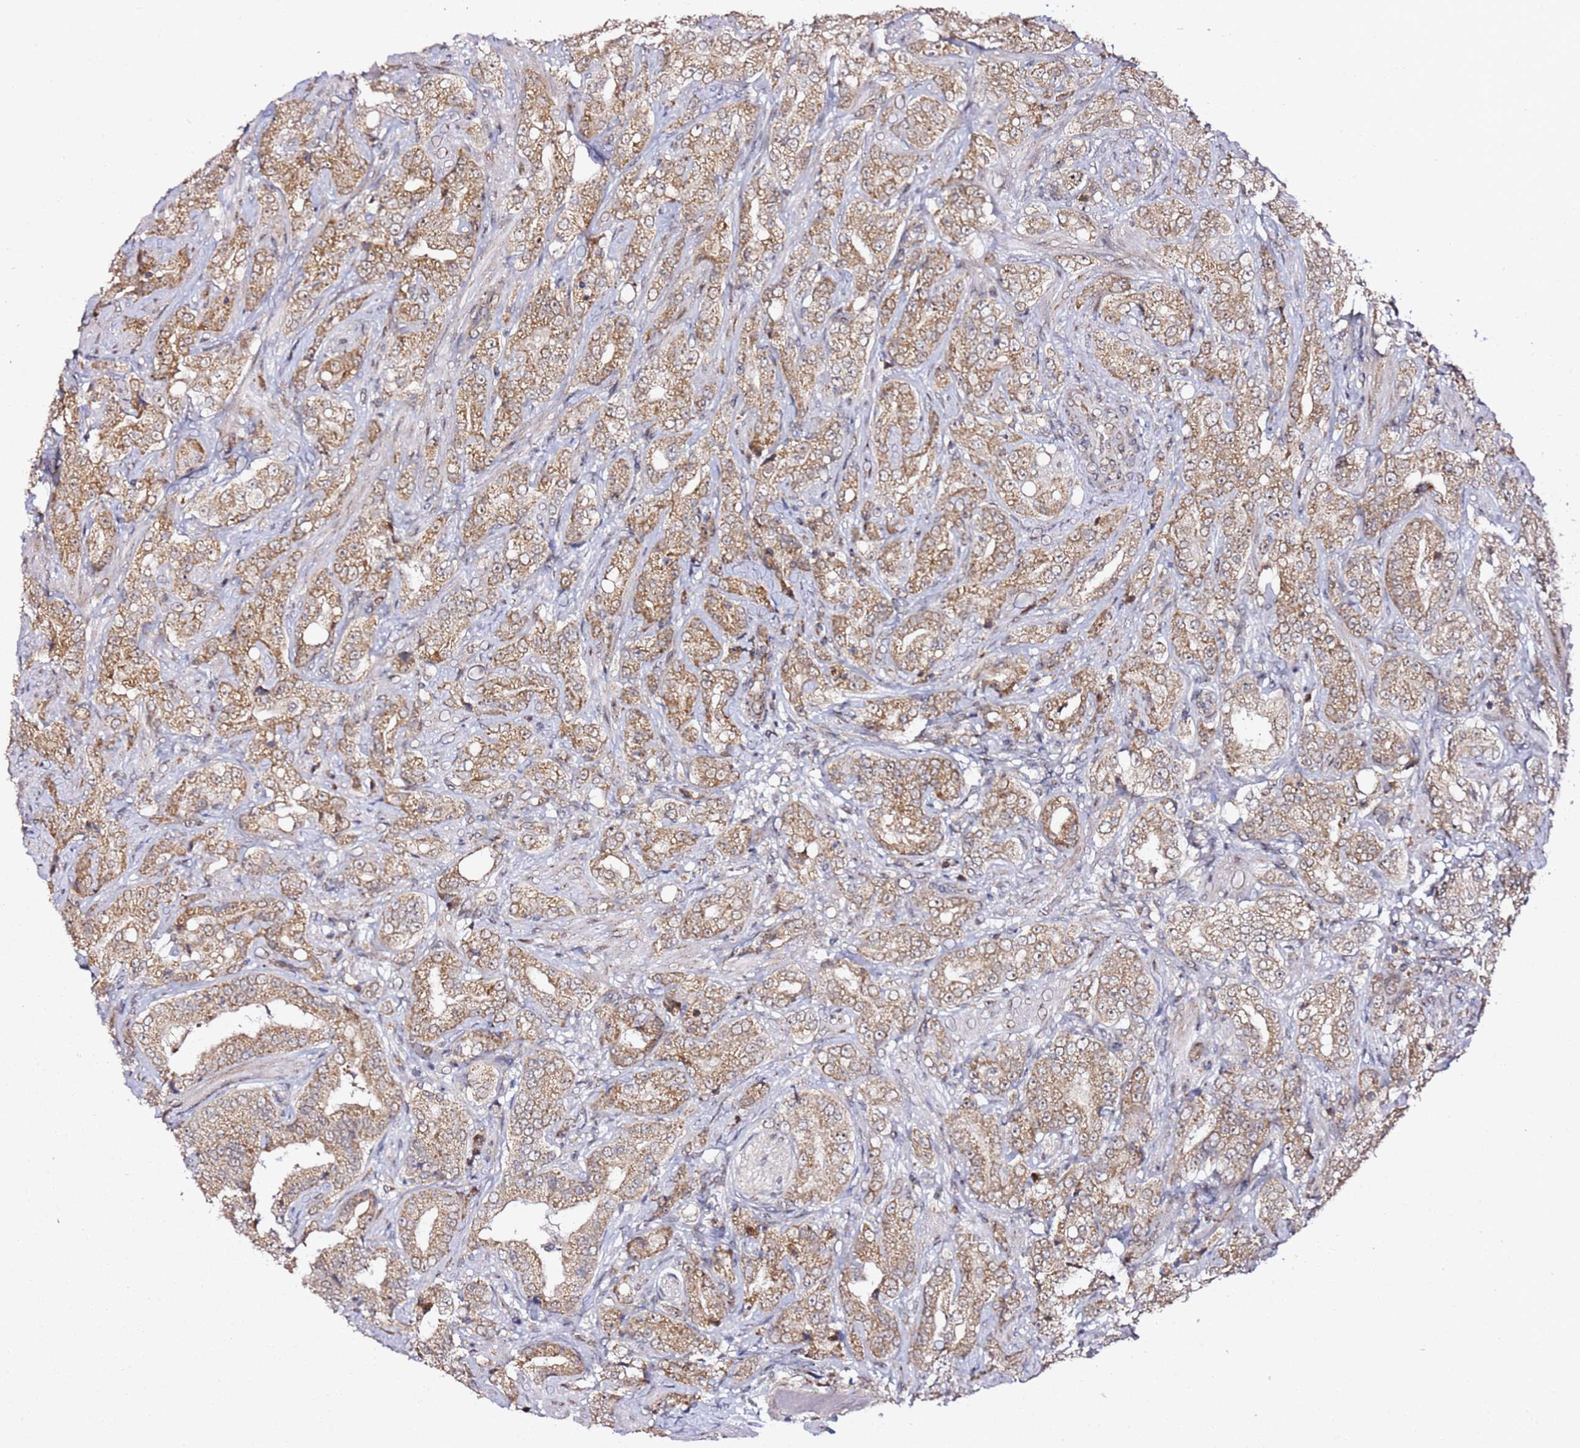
{"staining": {"intensity": "moderate", "quantity": ">75%", "location": "cytoplasmic/membranous"}, "tissue": "prostate cancer", "cell_type": "Tumor cells", "image_type": "cancer", "snomed": [{"axis": "morphology", "description": "Adenocarcinoma, Low grade"}, {"axis": "topography", "description": "Prostate"}], "caption": "Immunohistochemistry (IHC) staining of prostate cancer (adenocarcinoma (low-grade)), which shows medium levels of moderate cytoplasmic/membranous staining in about >75% of tumor cells indicating moderate cytoplasmic/membranous protein positivity. The staining was performed using DAB (3,3'-diaminobenzidine) (brown) for protein detection and nuclei were counterstained in hematoxylin (blue).", "gene": "TP53AIP1", "patient": {"sex": "male", "age": 67}}